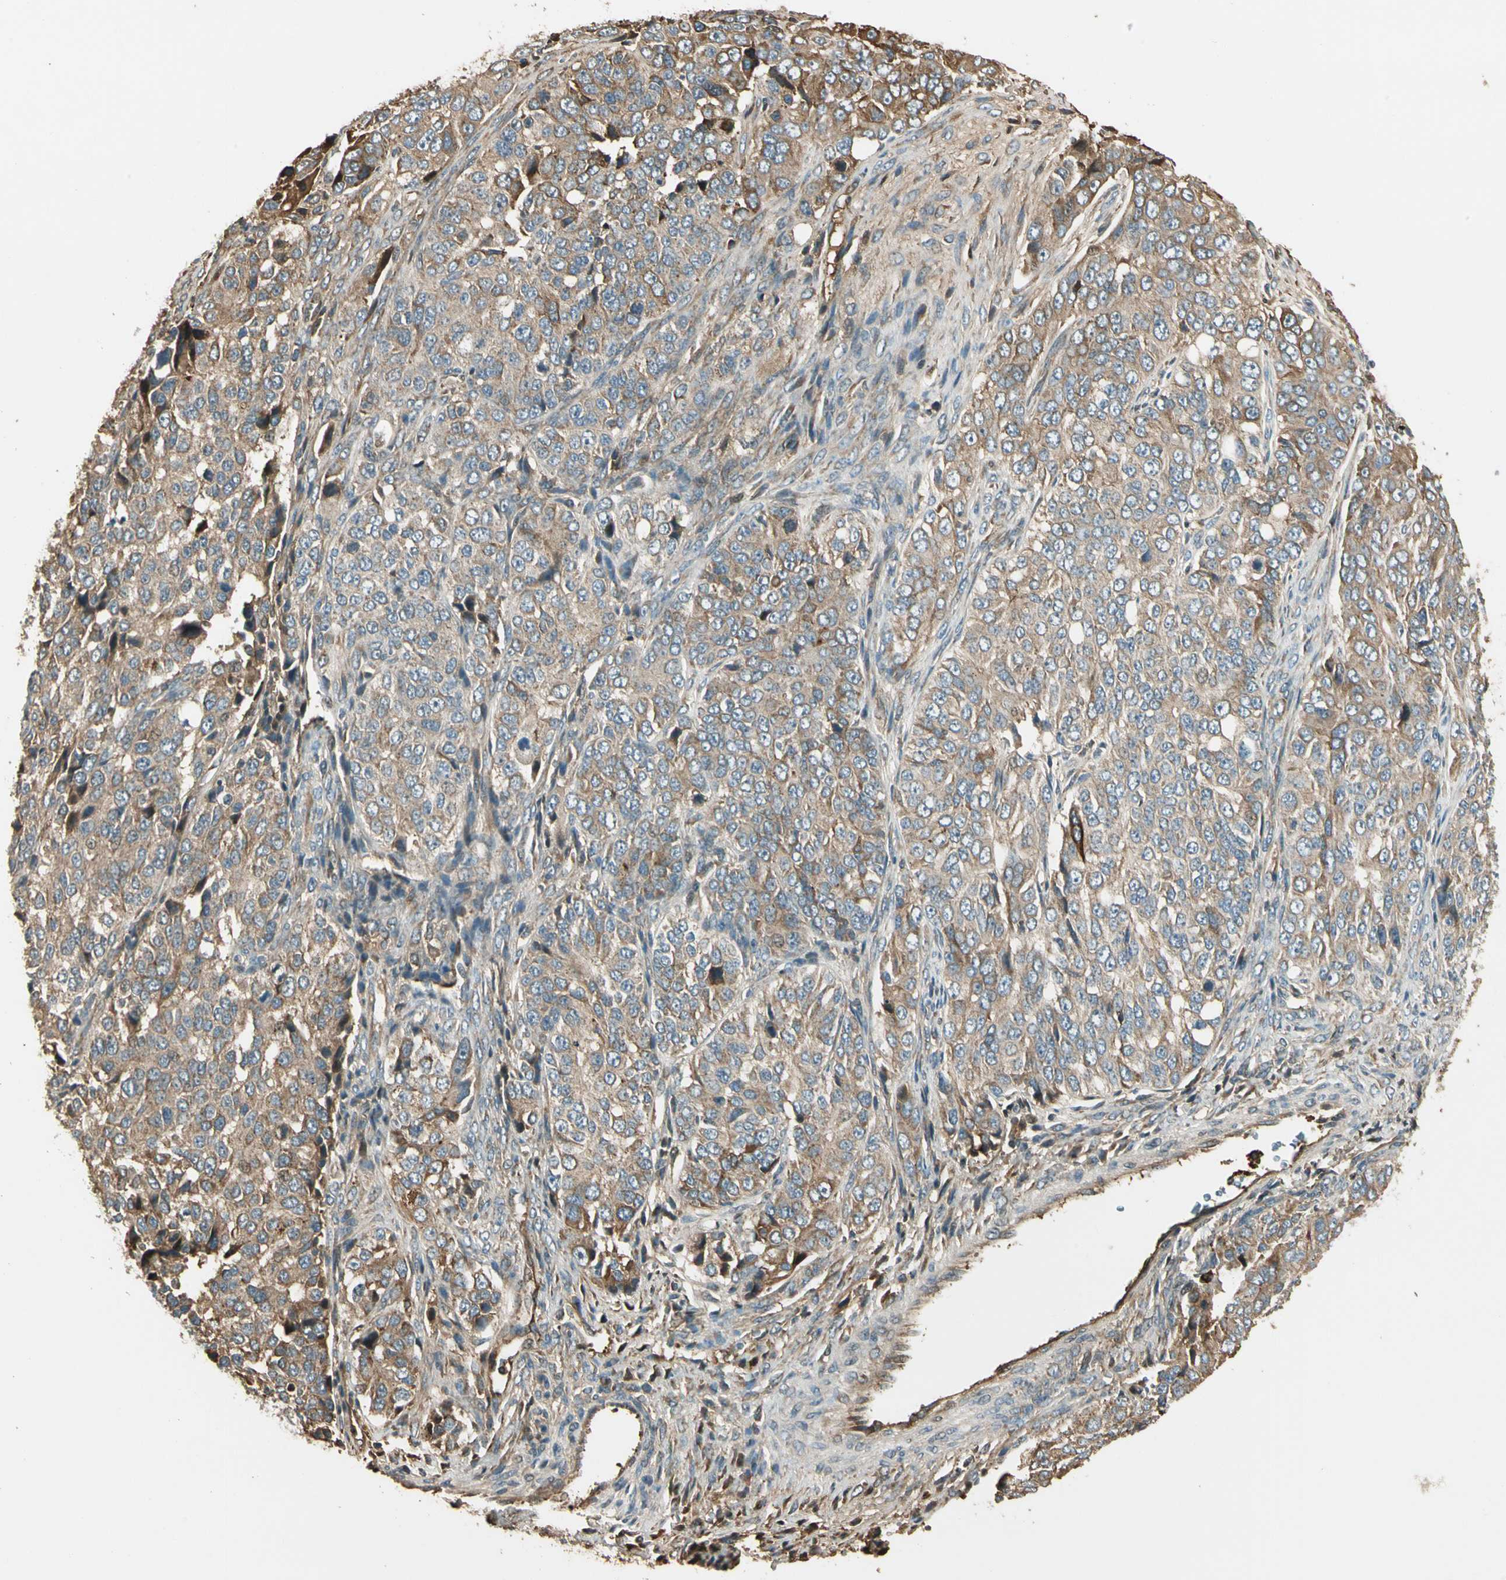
{"staining": {"intensity": "moderate", "quantity": ">75%", "location": "cytoplasmic/membranous"}, "tissue": "ovarian cancer", "cell_type": "Tumor cells", "image_type": "cancer", "snomed": [{"axis": "morphology", "description": "Carcinoma, endometroid"}, {"axis": "topography", "description": "Ovary"}], "caption": "Immunohistochemical staining of human endometroid carcinoma (ovarian) reveals moderate cytoplasmic/membranous protein staining in about >75% of tumor cells.", "gene": "STX11", "patient": {"sex": "female", "age": 51}}